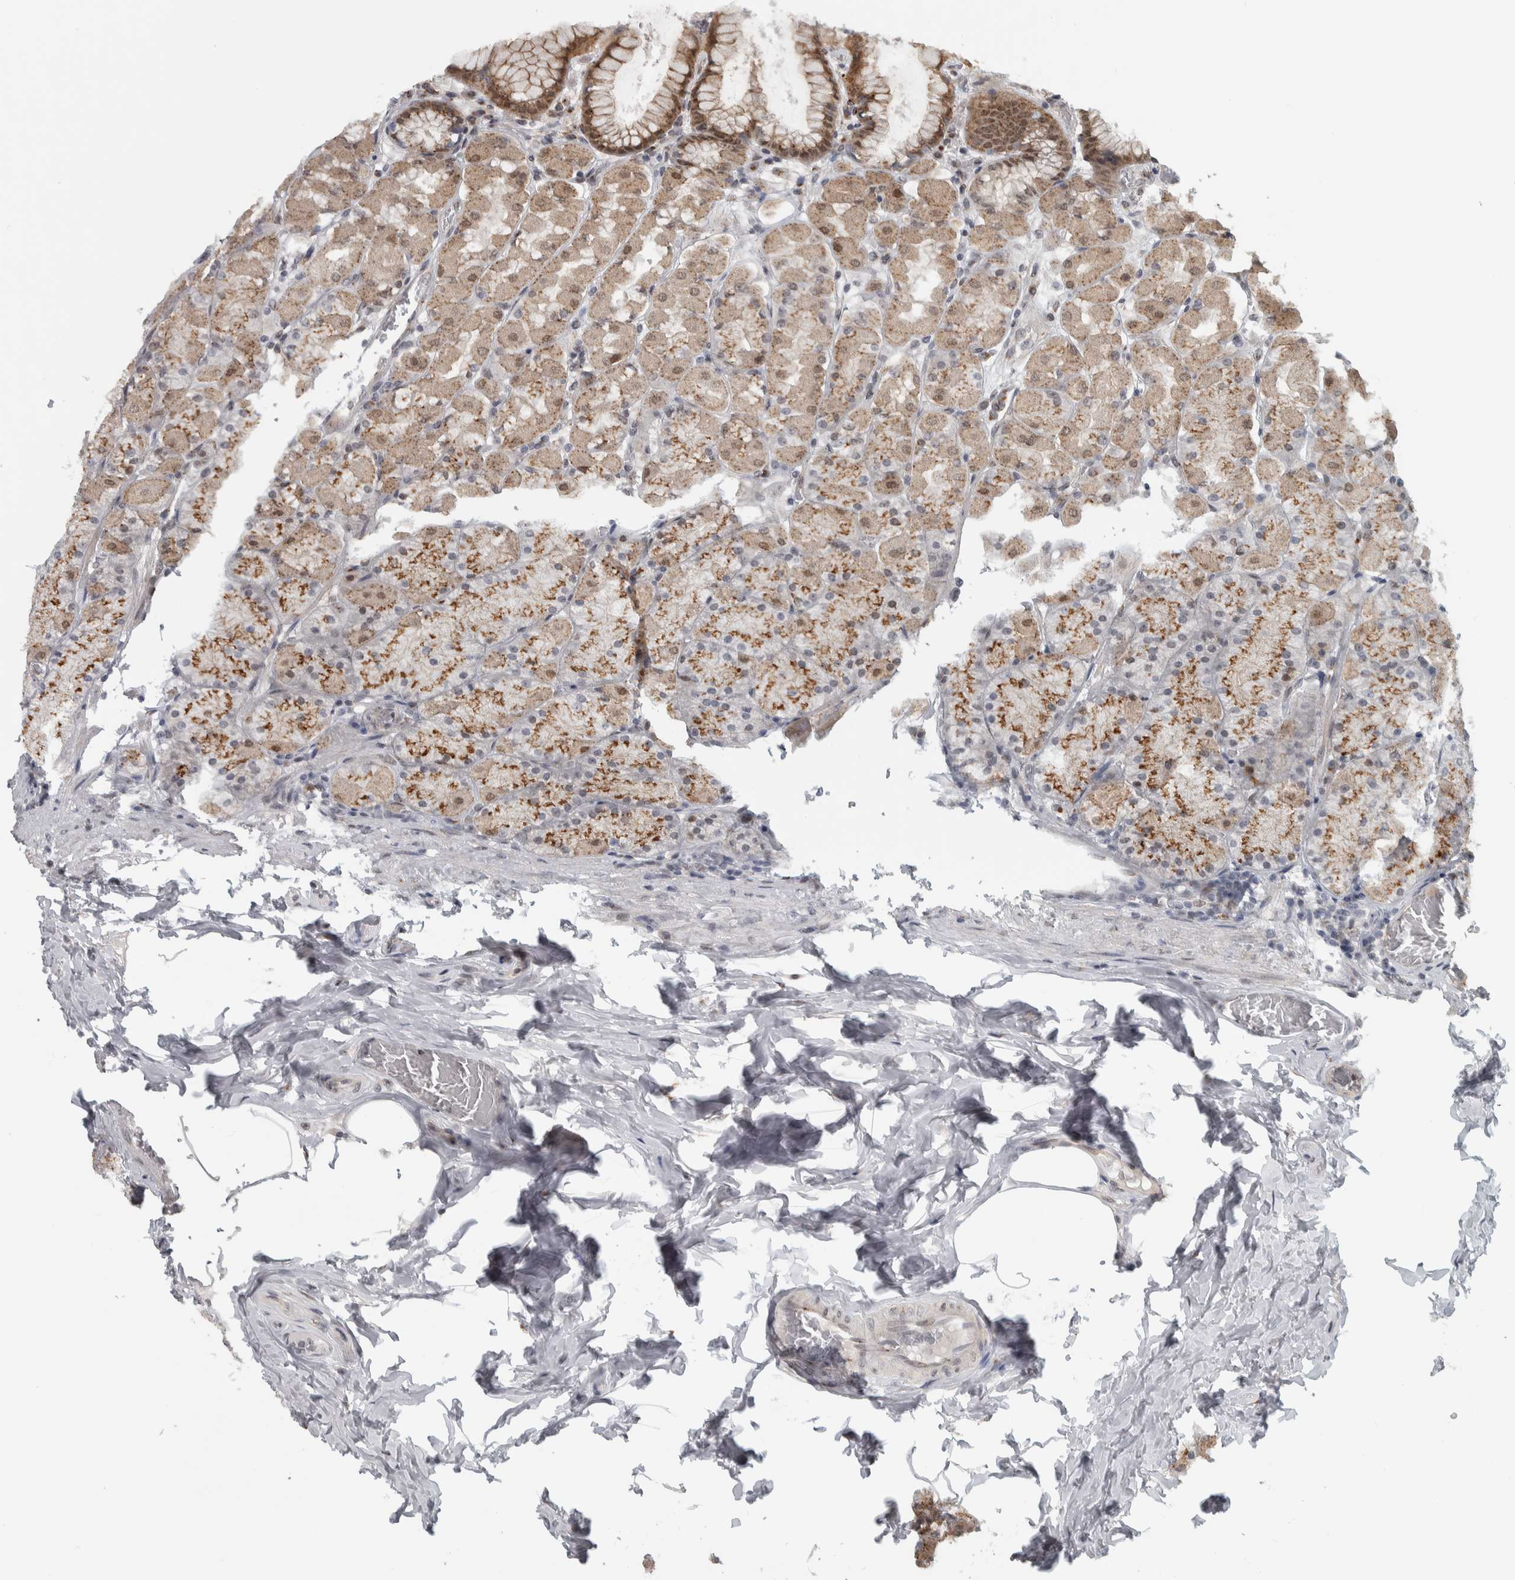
{"staining": {"intensity": "moderate", "quantity": ">75%", "location": "cytoplasmic/membranous,nuclear"}, "tissue": "stomach", "cell_type": "Glandular cells", "image_type": "normal", "snomed": [{"axis": "morphology", "description": "Normal tissue, NOS"}, {"axis": "topography", "description": "Stomach, upper"}], "caption": "Protein expression by IHC demonstrates moderate cytoplasmic/membranous,nuclear staining in approximately >75% of glandular cells in normal stomach. The protein of interest is shown in brown color, while the nuclei are stained blue.", "gene": "ZMYND8", "patient": {"sex": "female", "age": 56}}